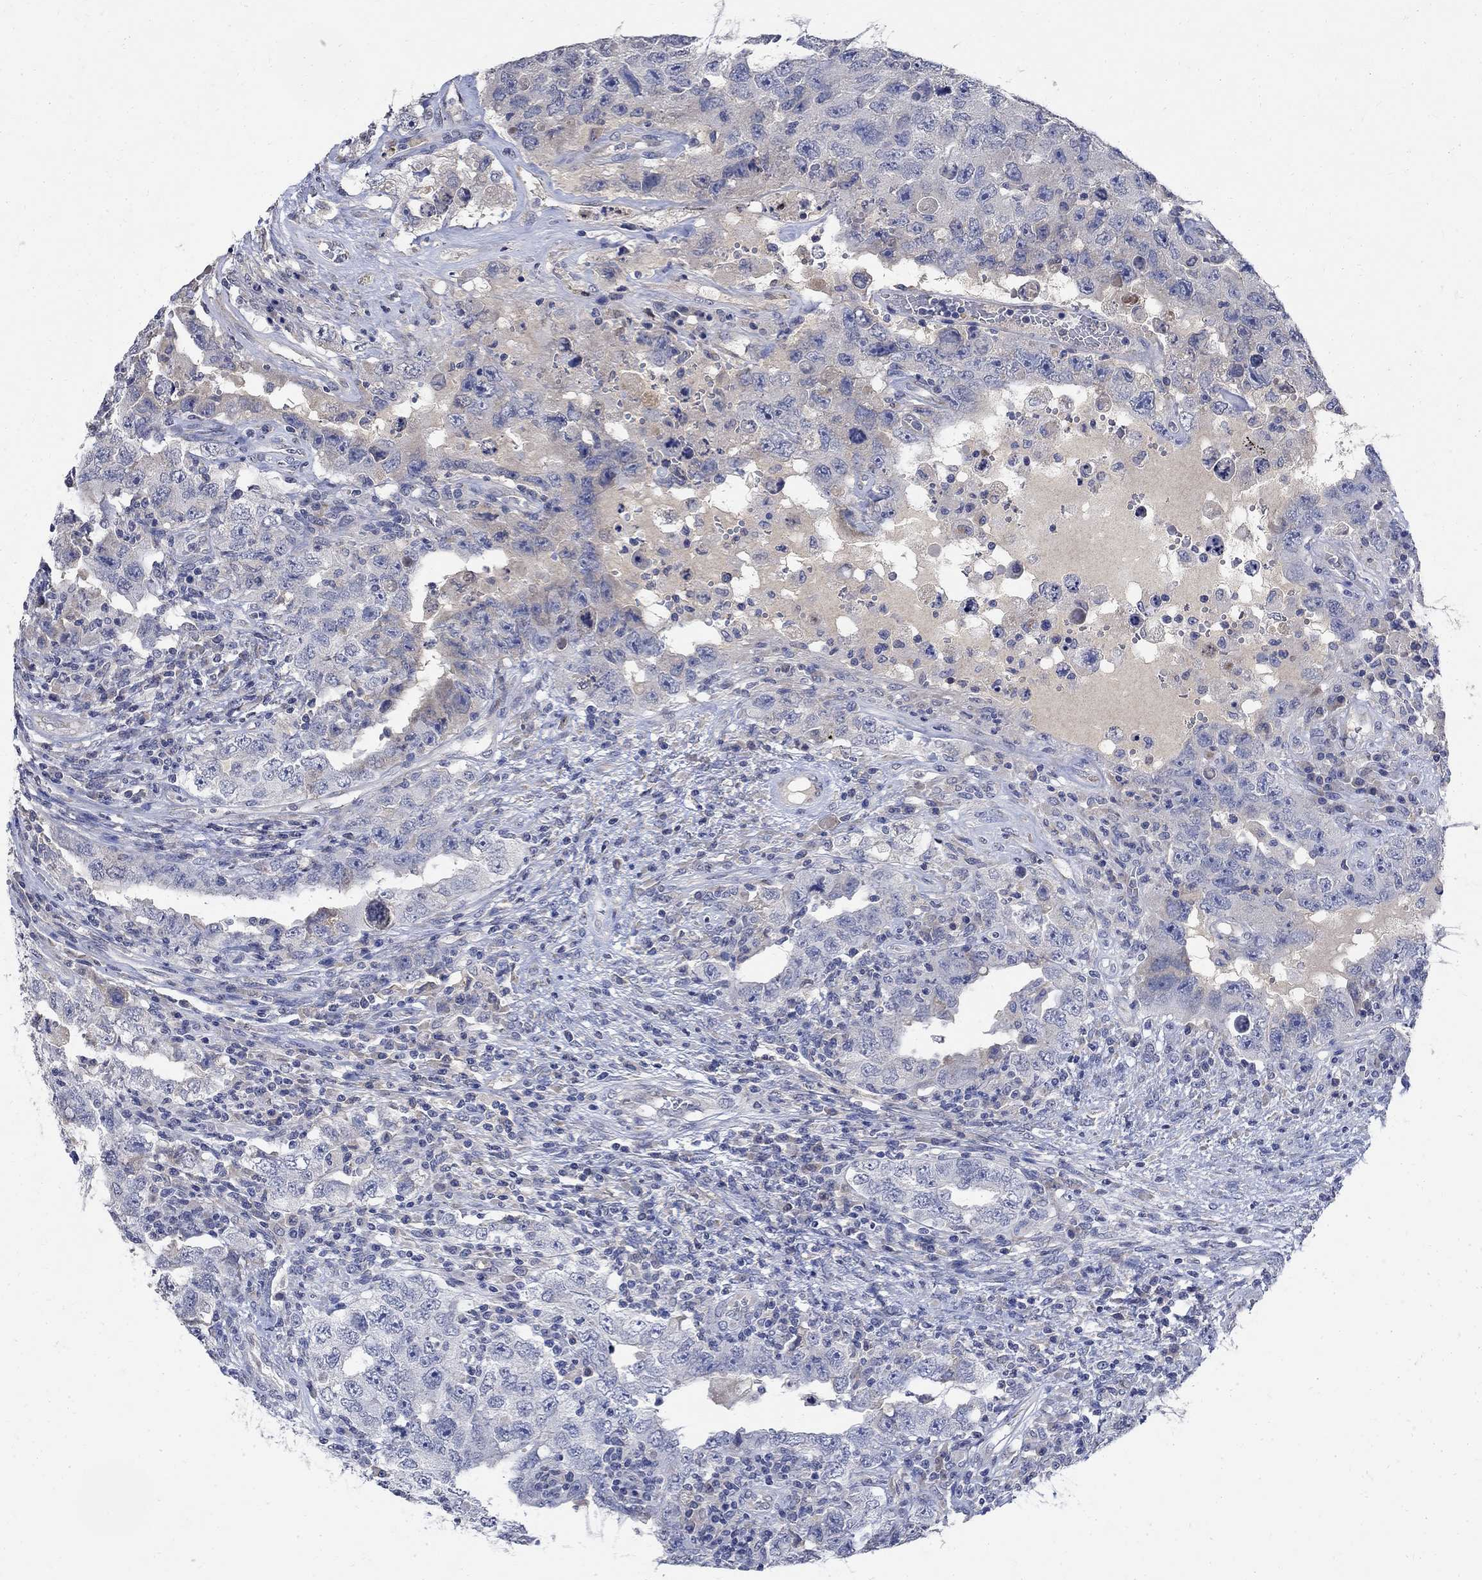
{"staining": {"intensity": "negative", "quantity": "none", "location": "none"}, "tissue": "testis cancer", "cell_type": "Tumor cells", "image_type": "cancer", "snomed": [{"axis": "morphology", "description": "Carcinoma, Embryonal, NOS"}, {"axis": "topography", "description": "Testis"}], "caption": "Histopathology image shows no significant protein staining in tumor cells of embryonal carcinoma (testis). (Stains: DAB (3,3'-diaminobenzidine) IHC with hematoxylin counter stain, Microscopy: brightfield microscopy at high magnification).", "gene": "TMEM169", "patient": {"sex": "male", "age": 26}}